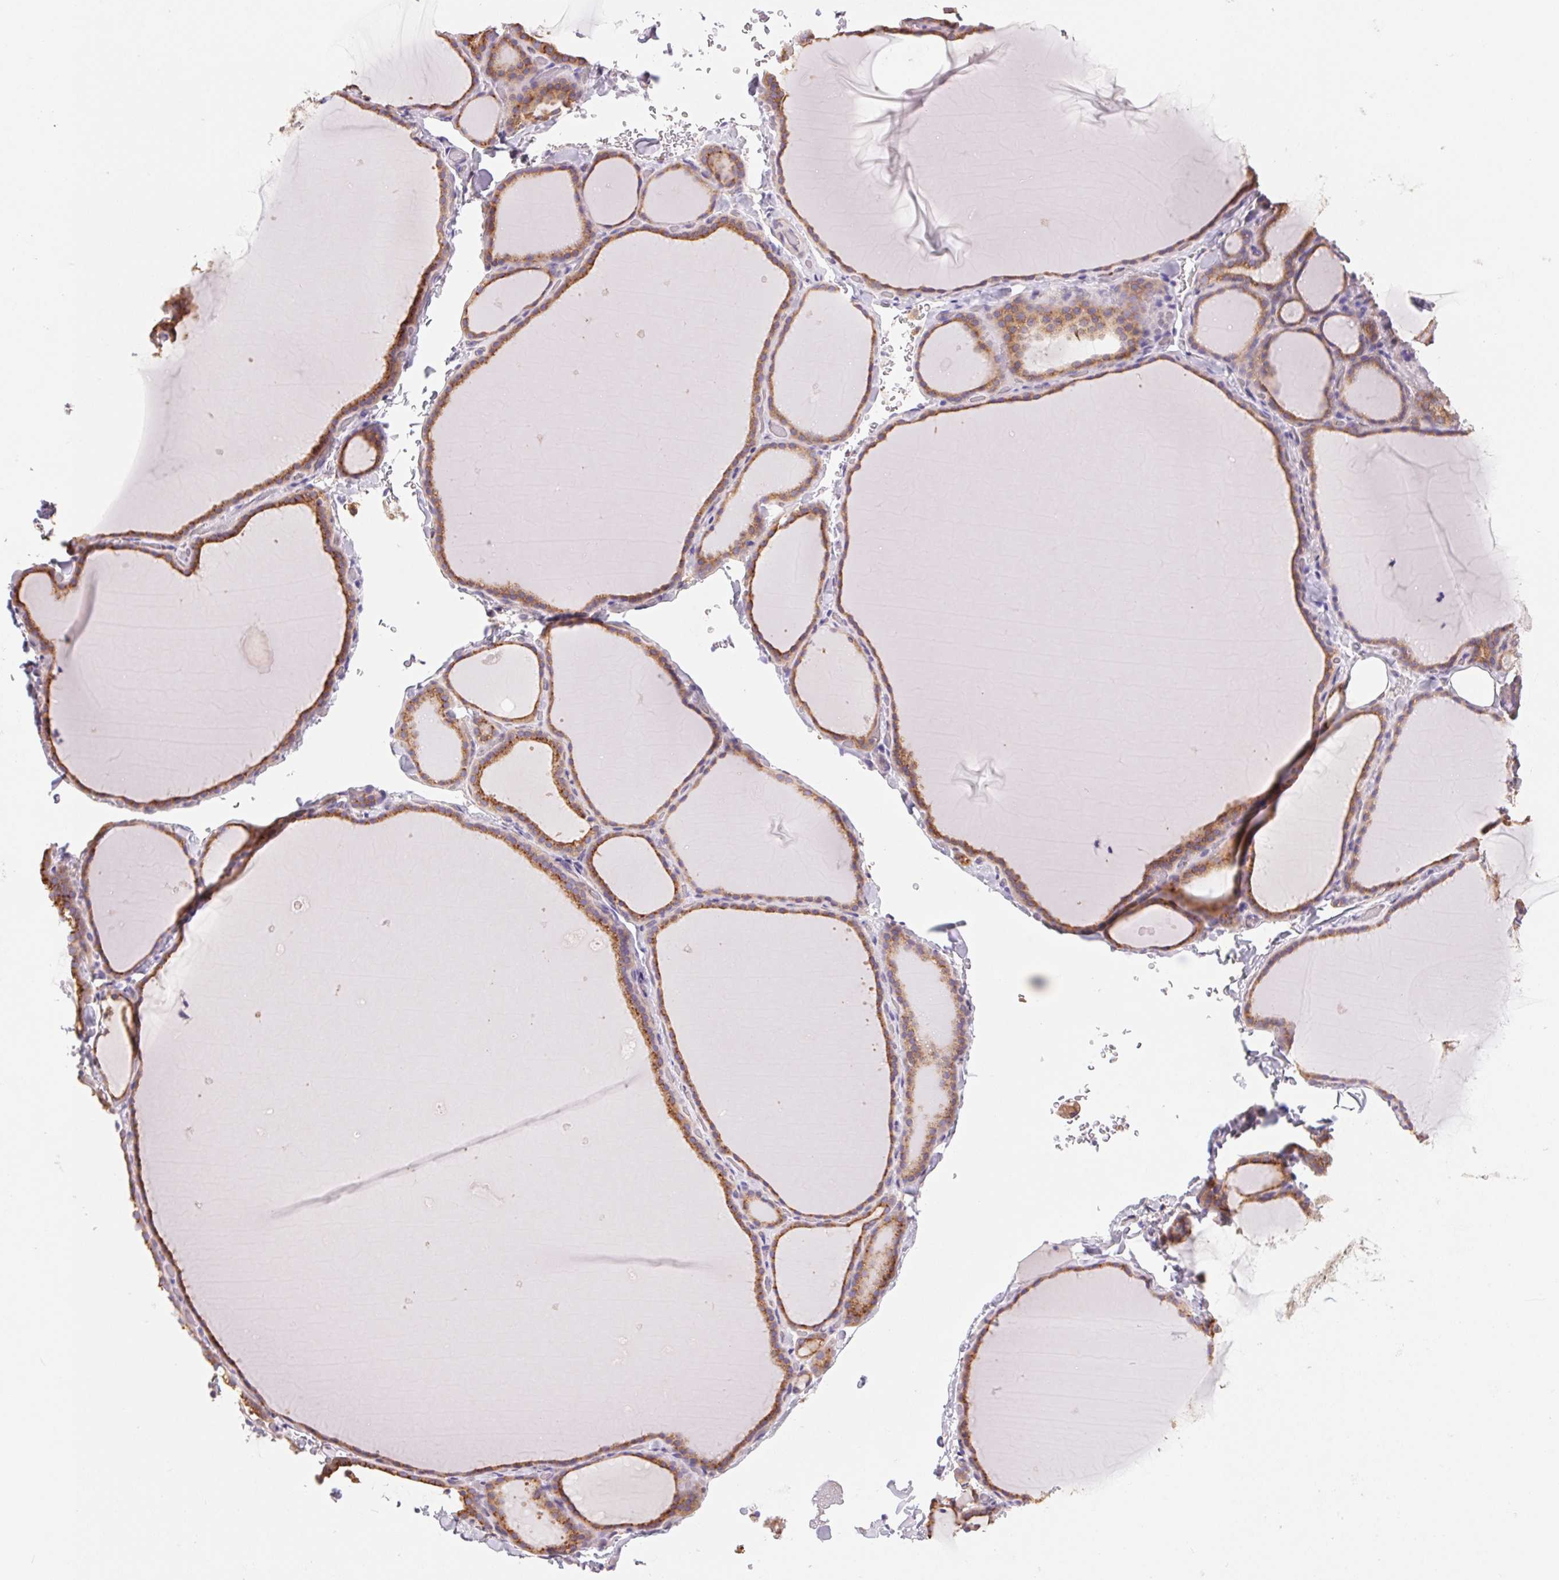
{"staining": {"intensity": "moderate", "quantity": ">75%", "location": "cytoplasmic/membranous"}, "tissue": "thyroid gland", "cell_type": "Glandular cells", "image_type": "normal", "snomed": [{"axis": "morphology", "description": "Normal tissue, NOS"}, {"axis": "topography", "description": "Thyroid gland"}], "caption": "This photomicrograph exhibits normal thyroid gland stained with immunohistochemistry (IHC) to label a protein in brown. The cytoplasmic/membranous of glandular cells show moderate positivity for the protein. Nuclei are counter-stained blue.", "gene": "RAB1A", "patient": {"sex": "female", "age": 22}}